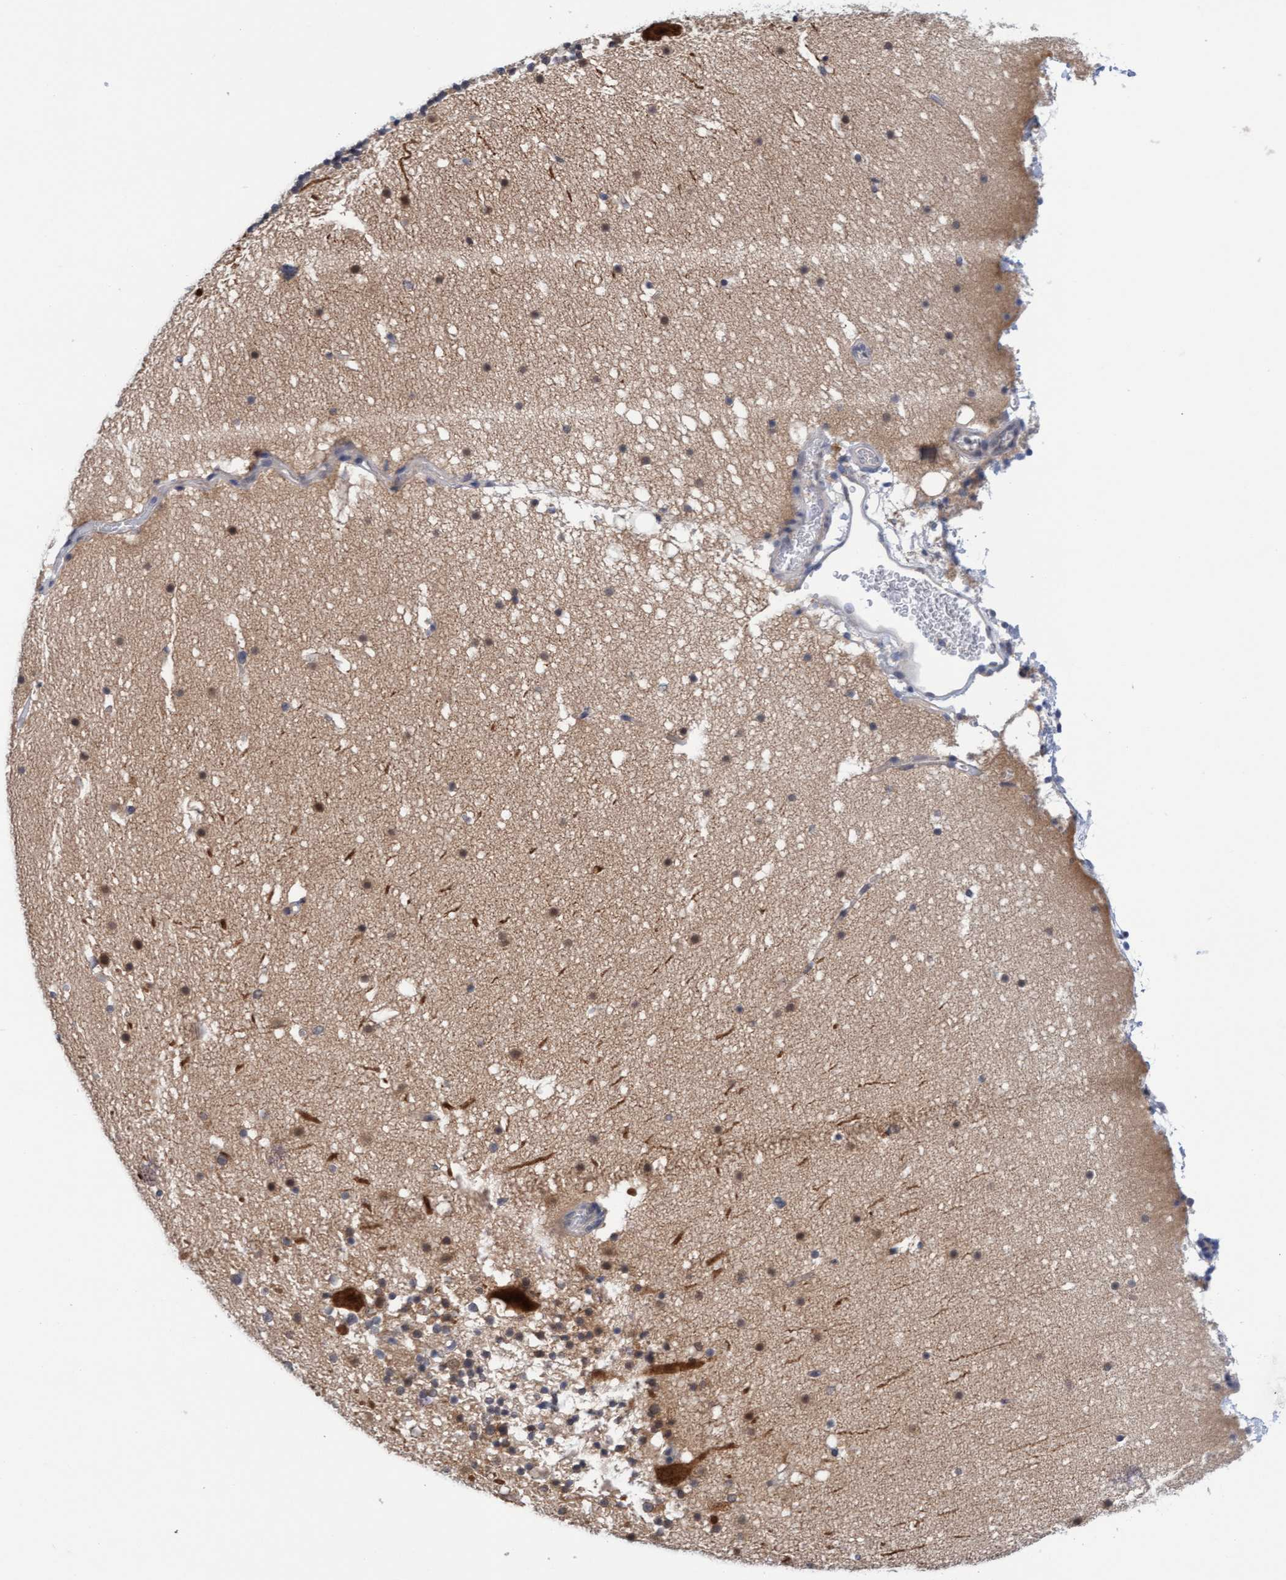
{"staining": {"intensity": "weak", "quantity": "25%-75%", "location": "cytoplasmic/membranous"}, "tissue": "cerebellum", "cell_type": "Cells in granular layer", "image_type": "normal", "snomed": [{"axis": "morphology", "description": "Normal tissue, NOS"}, {"axis": "topography", "description": "Cerebellum"}], "caption": "The immunohistochemical stain labels weak cytoplasmic/membranous expression in cells in granular layer of benign cerebellum.", "gene": "AMZ2", "patient": {"sex": "male", "age": 57}}